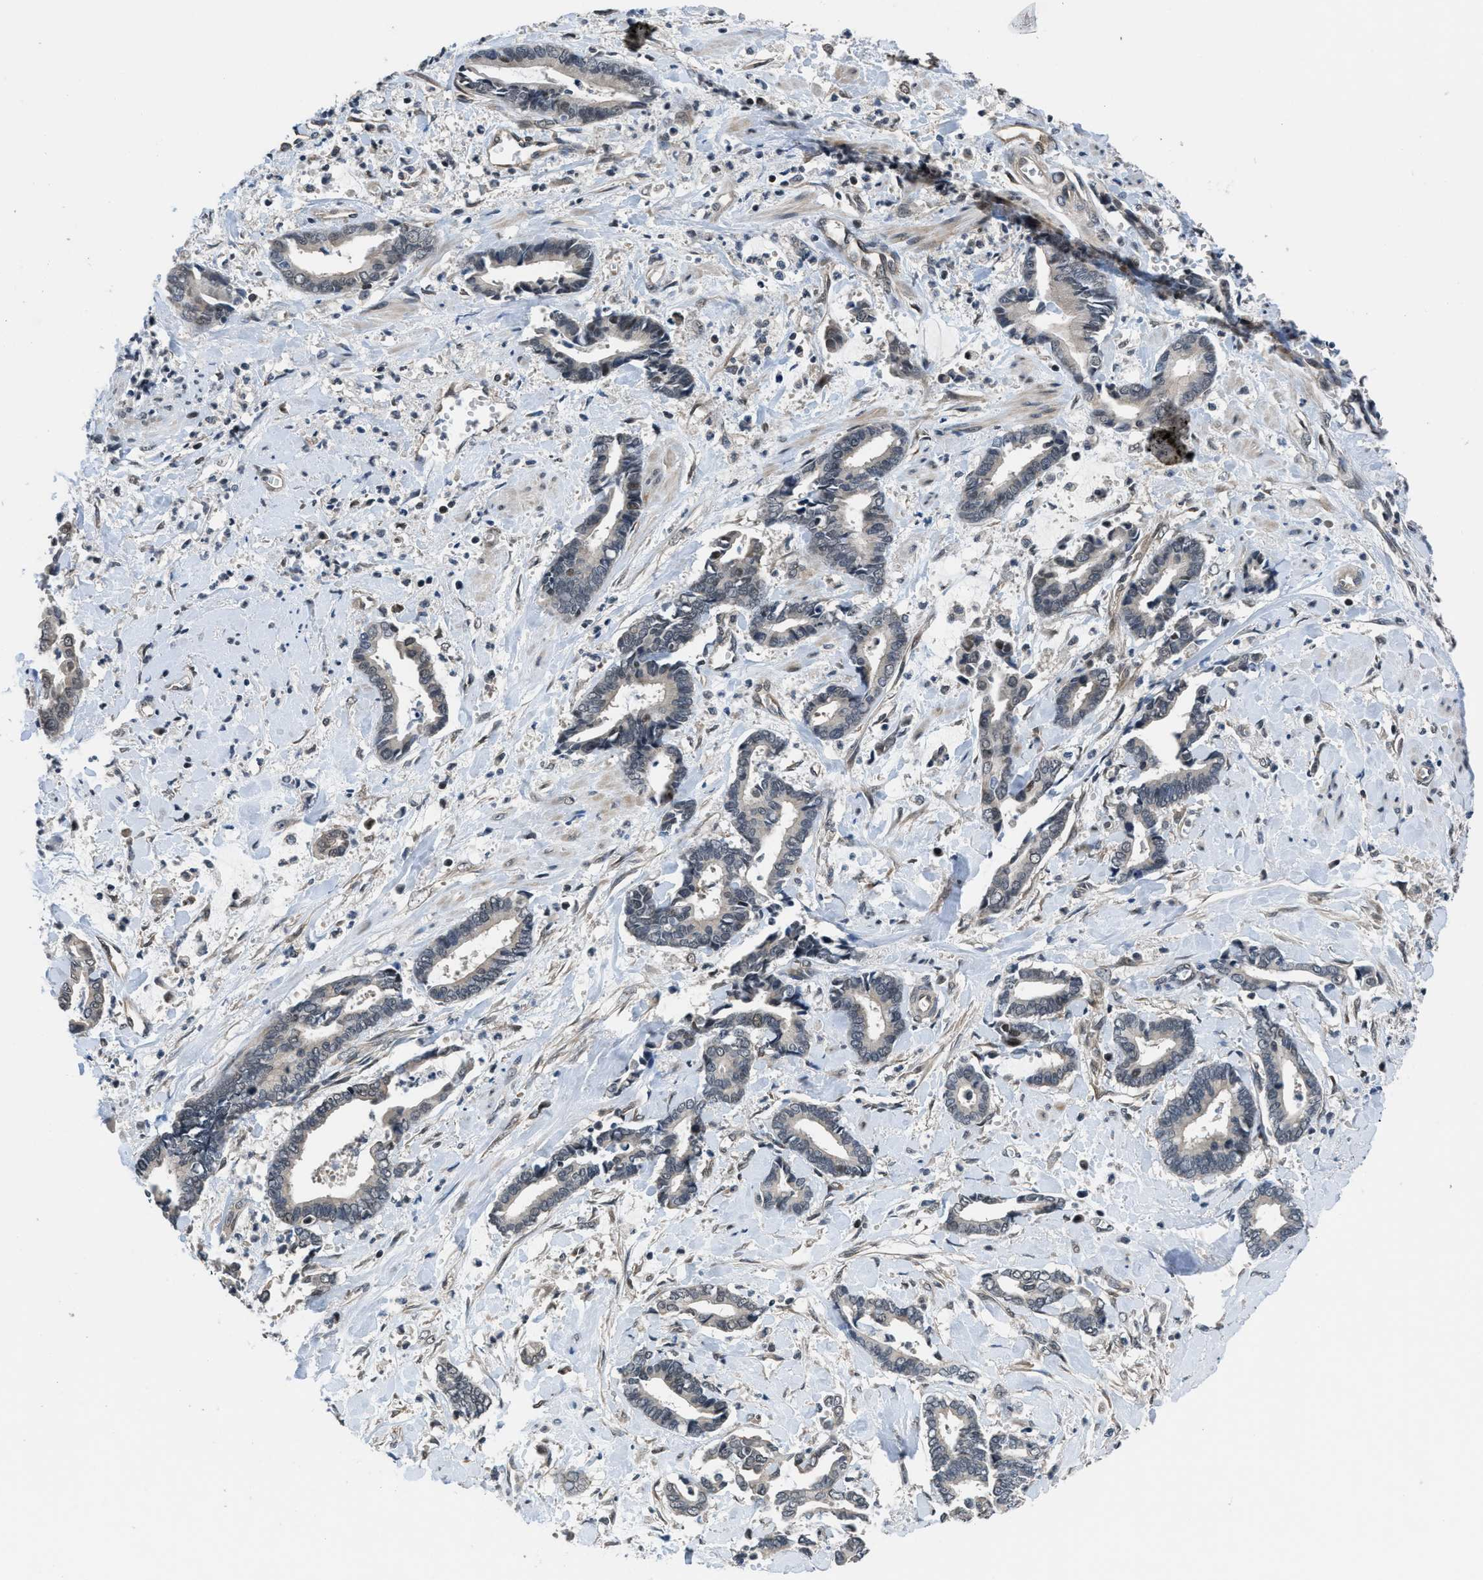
{"staining": {"intensity": "moderate", "quantity": "25%-75%", "location": "cytoplasmic/membranous"}, "tissue": "cervical cancer", "cell_type": "Tumor cells", "image_type": "cancer", "snomed": [{"axis": "morphology", "description": "Adenocarcinoma, NOS"}, {"axis": "topography", "description": "Cervix"}], "caption": "Human cervical cancer (adenocarcinoma) stained with a brown dye reveals moderate cytoplasmic/membranous positive expression in approximately 25%-75% of tumor cells.", "gene": "SETD5", "patient": {"sex": "female", "age": 44}}